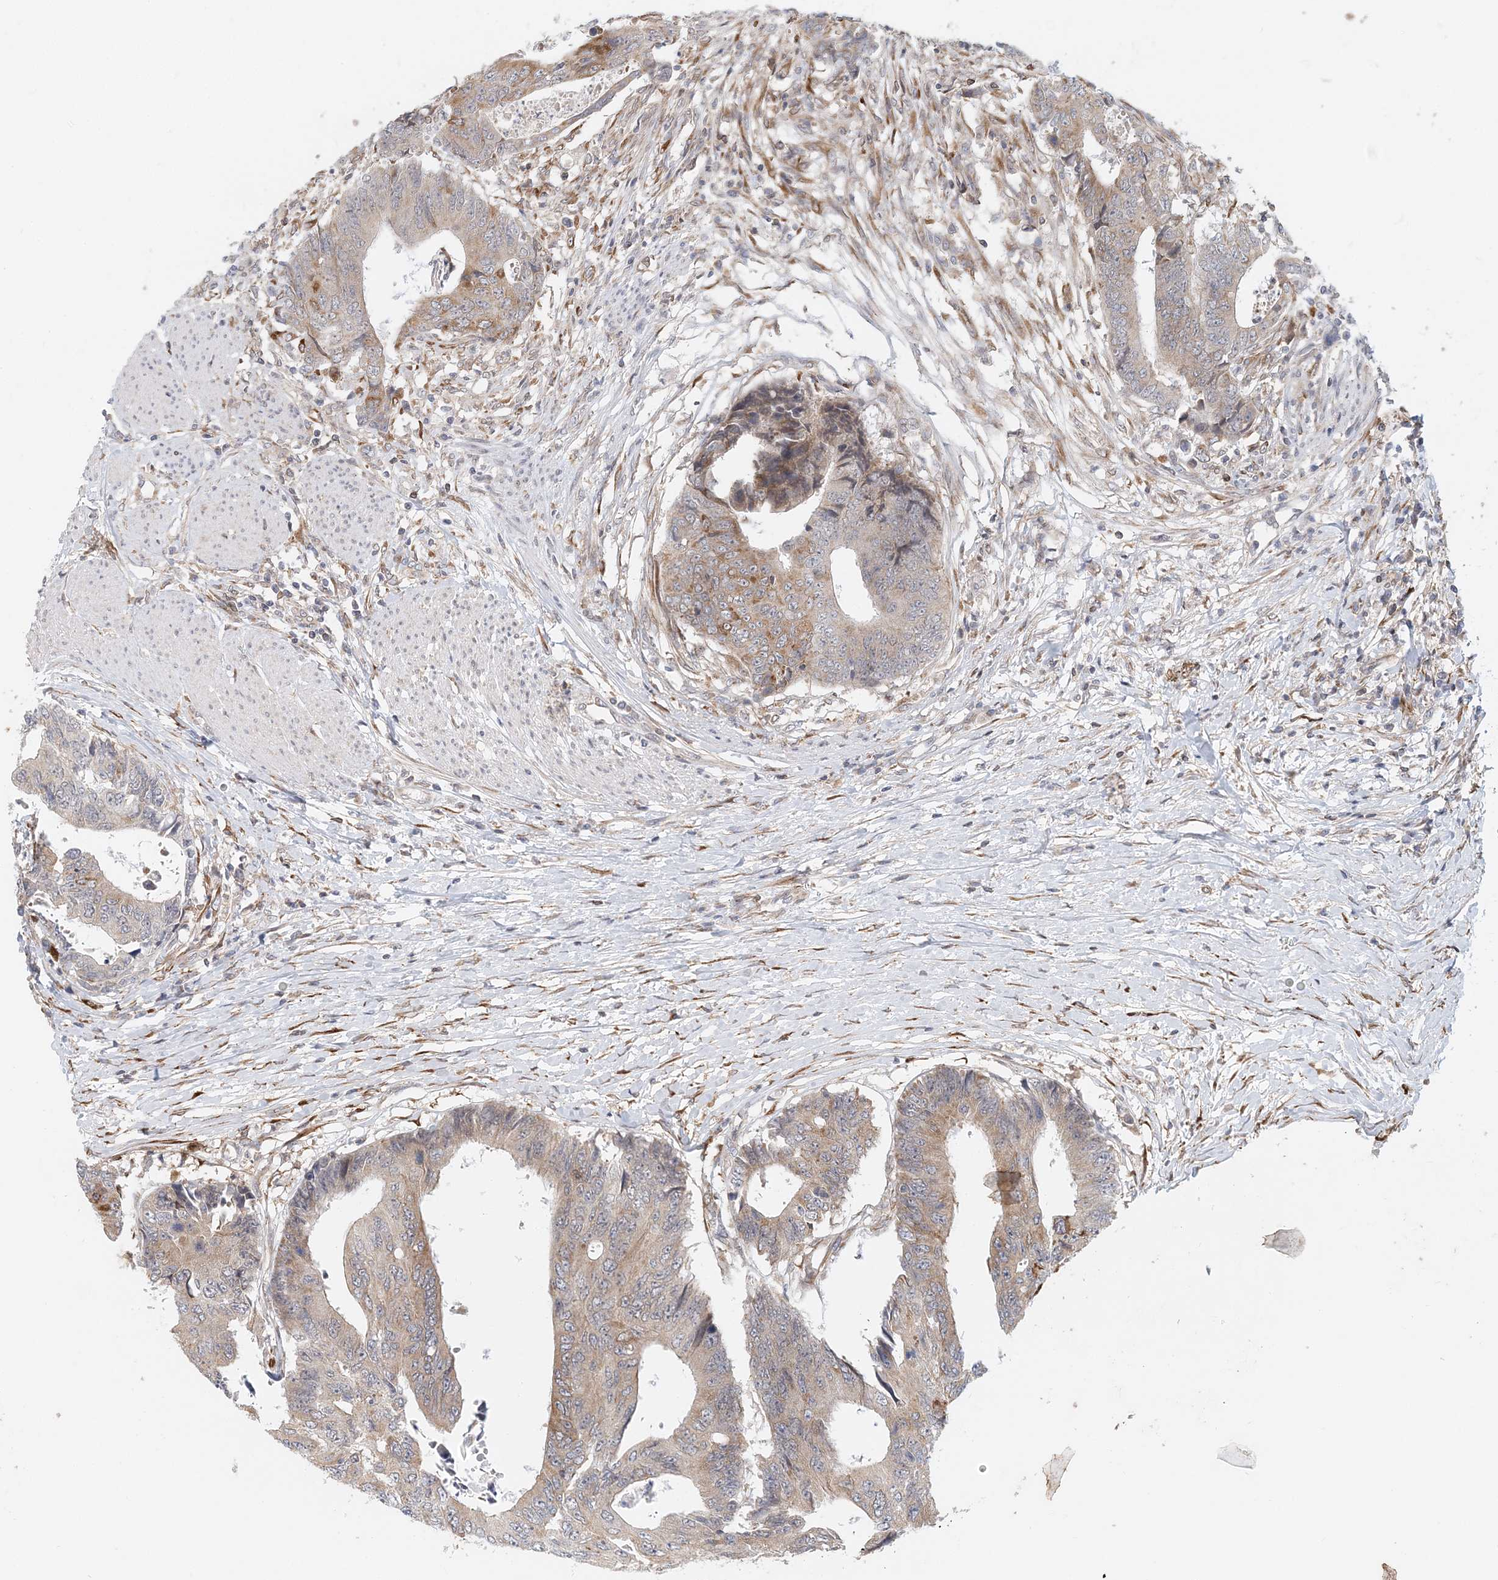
{"staining": {"intensity": "moderate", "quantity": ">75%", "location": "cytoplasmic/membranous"}, "tissue": "colorectal cancer", "cell_type": "Tumor cells", "image_type": "cancer", "snomed": [{"axis": "morphology", "description": "Adenocarcinoma, NOS"}, {"axis": "topography", "description": "Rectum"}], "caption": "IHC image of adenocarcinoma (colorectal) stained for a protein (brown), which shows medium levels of moderate cytoplasmic/membranous positivity in approximately >75% of tumor cells.", "gene": "PCYOX1L", "patient": {"sex": "male", "age": 84}}